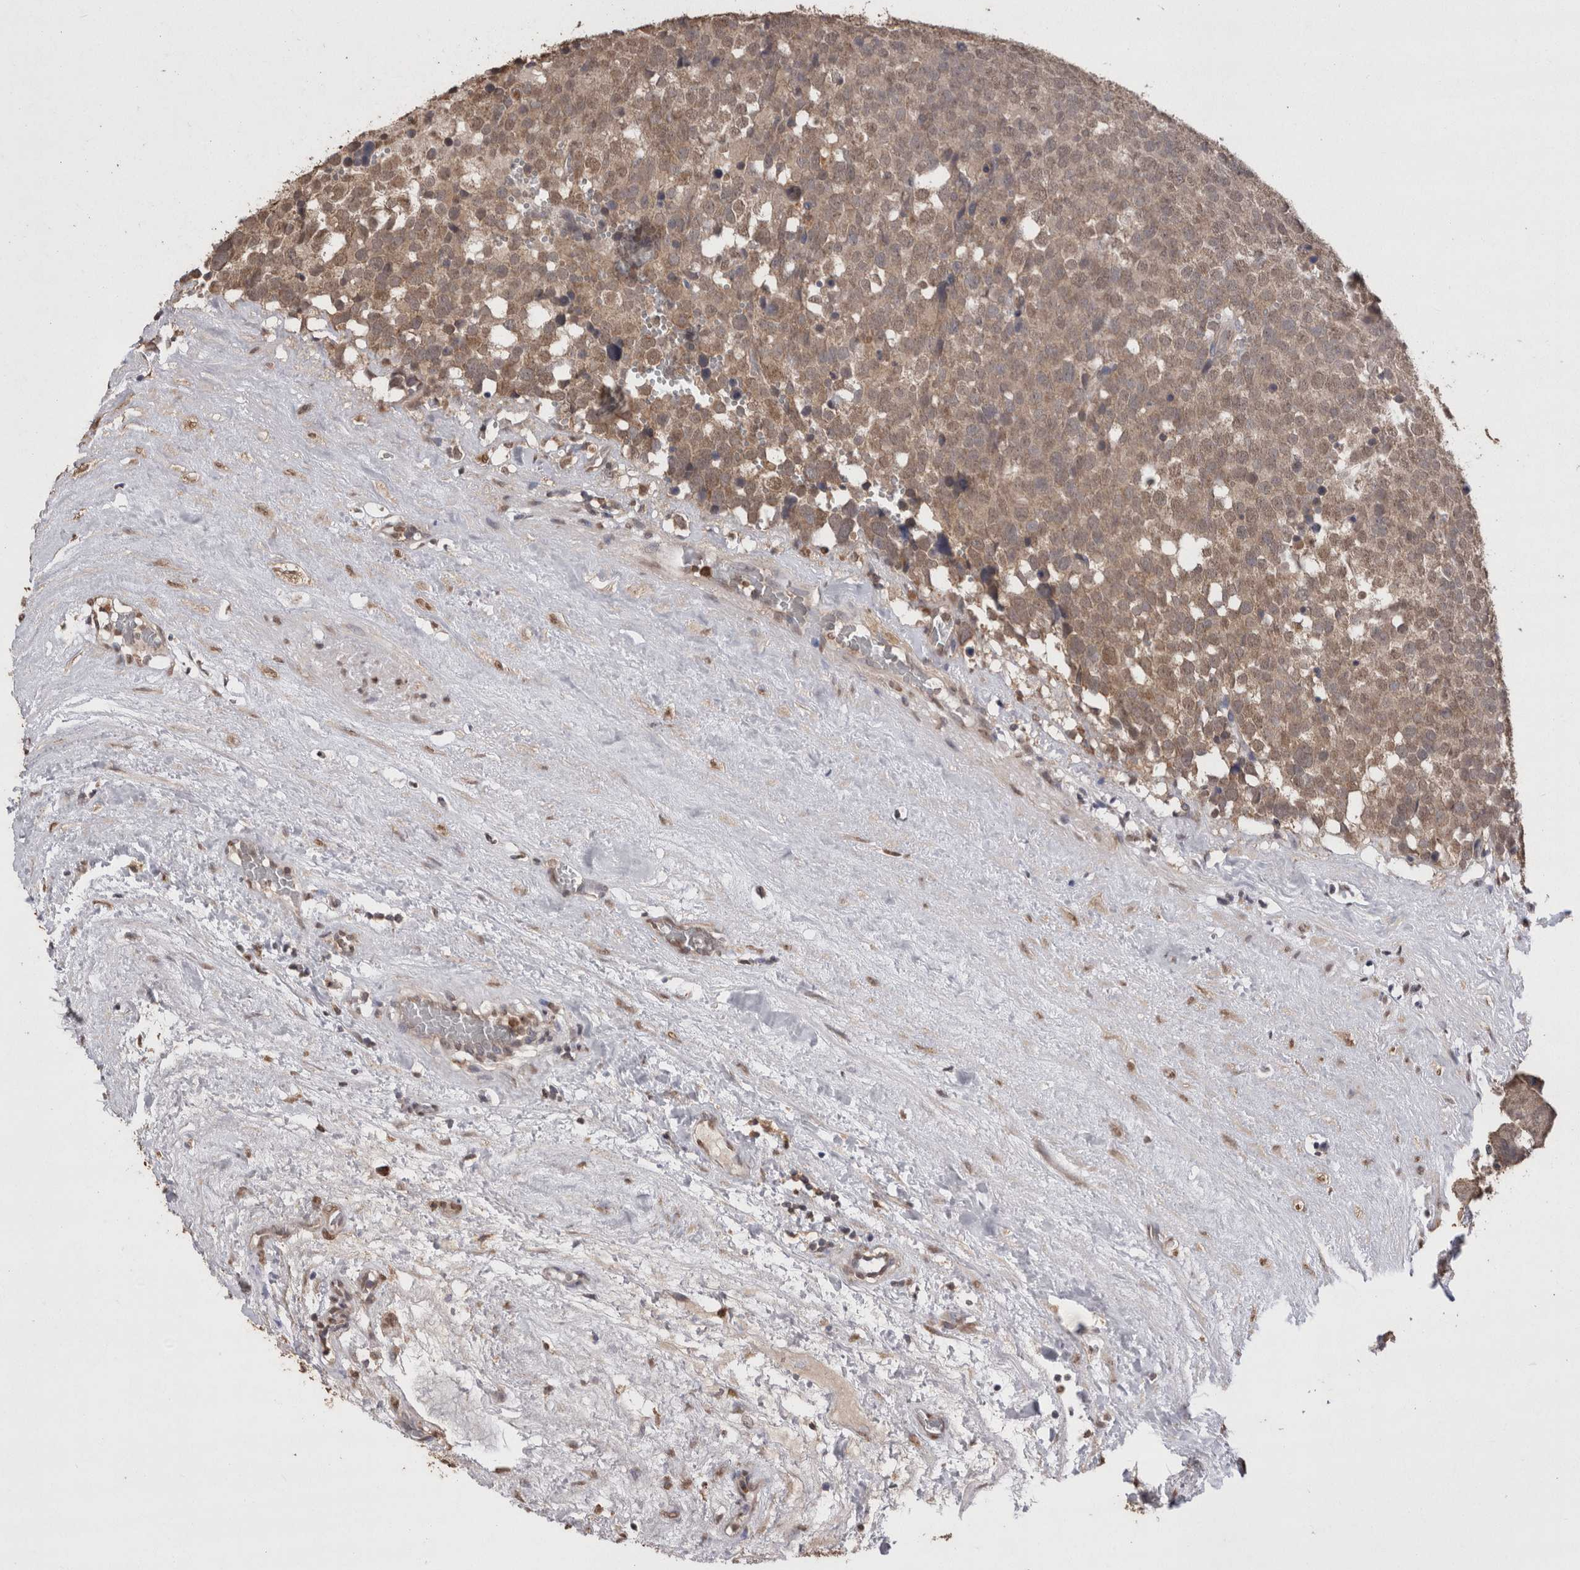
{"staining": {"intensity": "weak", "quantity": ">75%", "location": "cytoplasmic/membranous,nuclear"}, "tissue": "testis cancer", "cell_type": "Tumor cells", "image_type": "cancer", "snomed": [{"axis": "morphology", "description": "Seminoma, NOS"}, {"axis": "topography", "description": "Testis"}], "caption": "Immunohistochemistry (IHC) histopathology image of testis cancer stained for a protein (brown), which displays low levels of weak cytoplasmic/membranous and nuclear staining in approximately >75% of tumor cells.", "gene": "GRK5", "patient": {"sex": "male", "age": 71}}